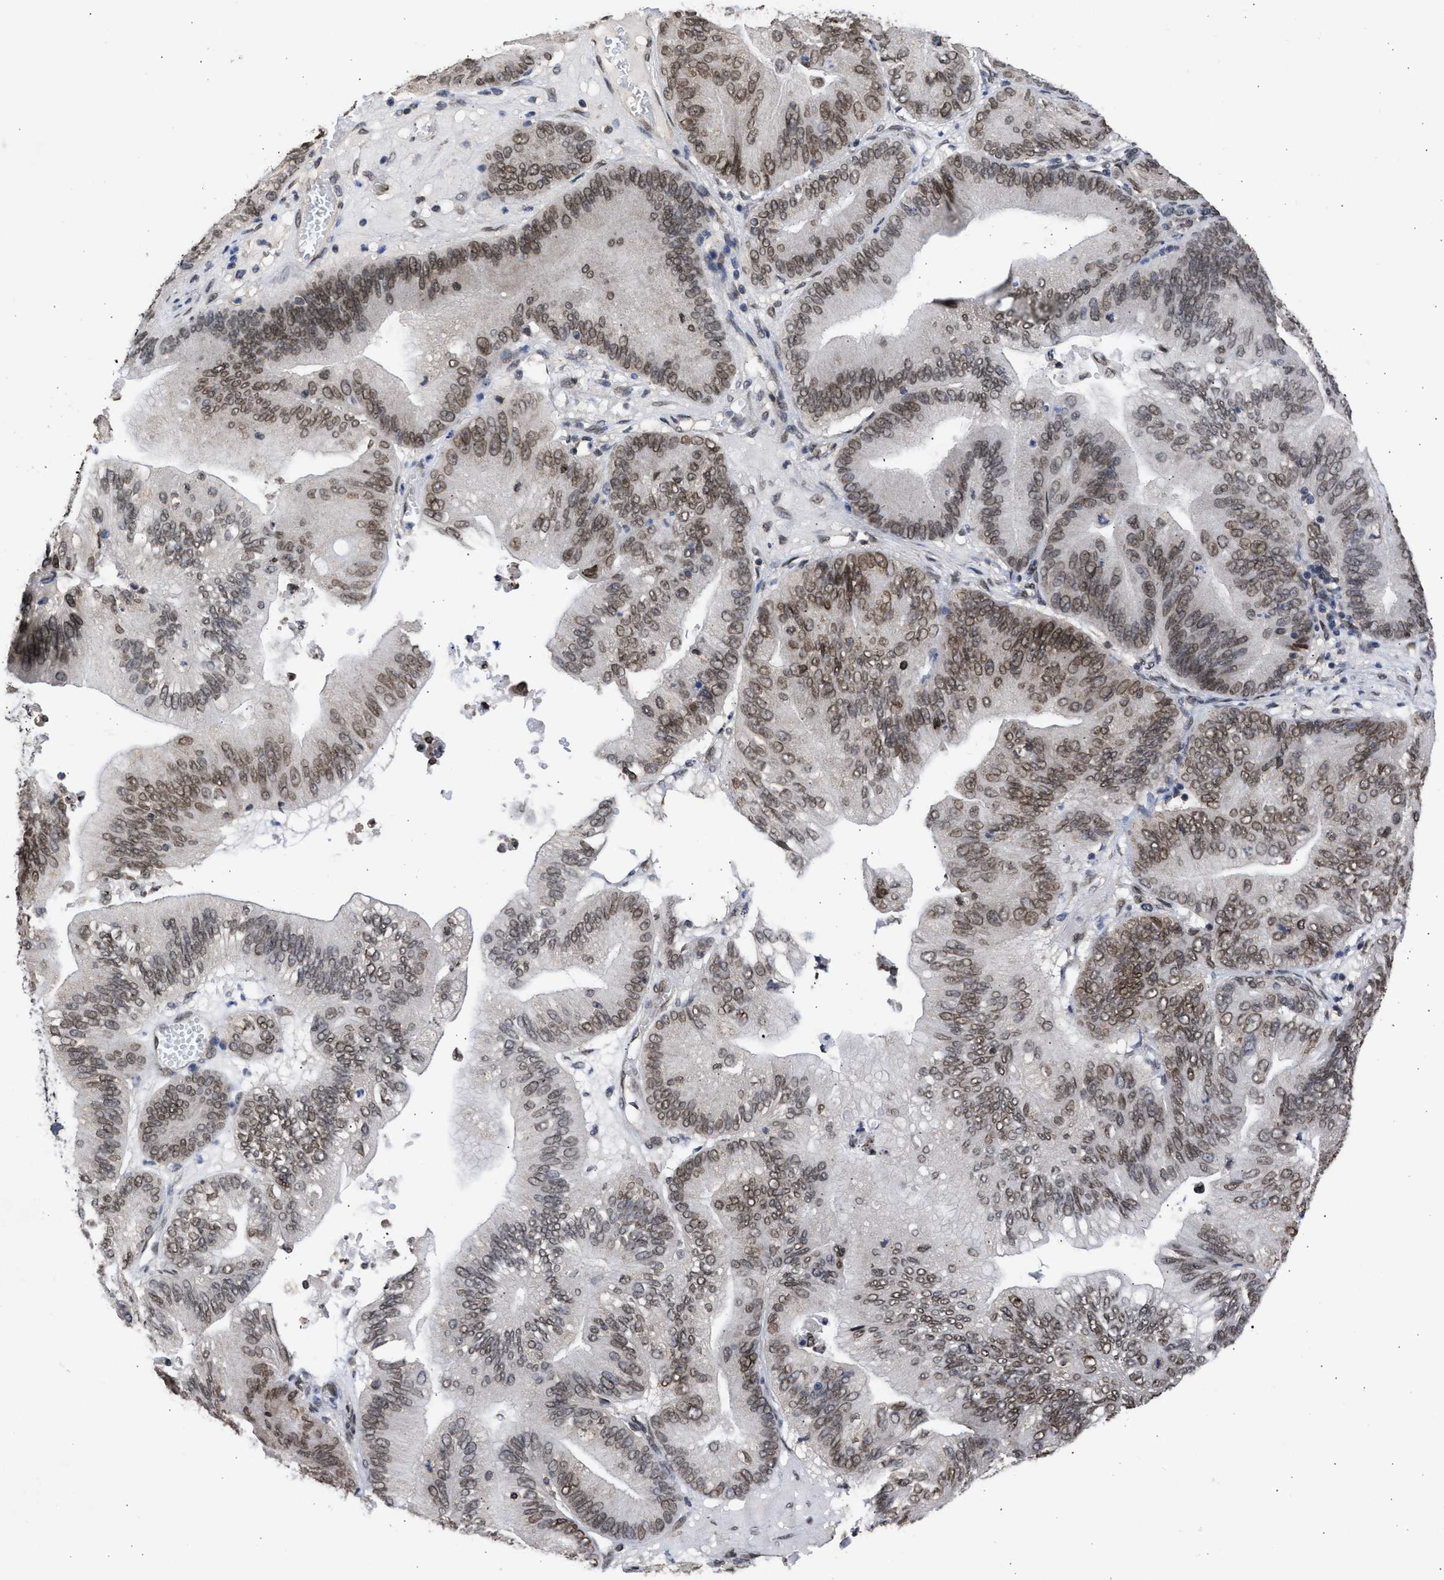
{"staining": {"intensity": "weak", "quantity": "25%-75%", "location": "cytoplasmic/membranous,nuclear"}, "tissue": "ovarian cancer", "cell_type": "Tumor cells", "image_type": "cancer", "snomed": [{"axis": "morphology", "description": "Cystadenocarcinoma, mucinous, NOS"}, {"axis": "topography", "description": "Ovary"}], "caption": "Human ovarian mucinous cystadenocarcinoma stained with a brown dye exhibits weak cytoplasmic/membranous and nuclear positive expression in about 25%-75% of tumor cells.", "gene": "NUP35", "patient": {"sex": "female", "age": 61}}